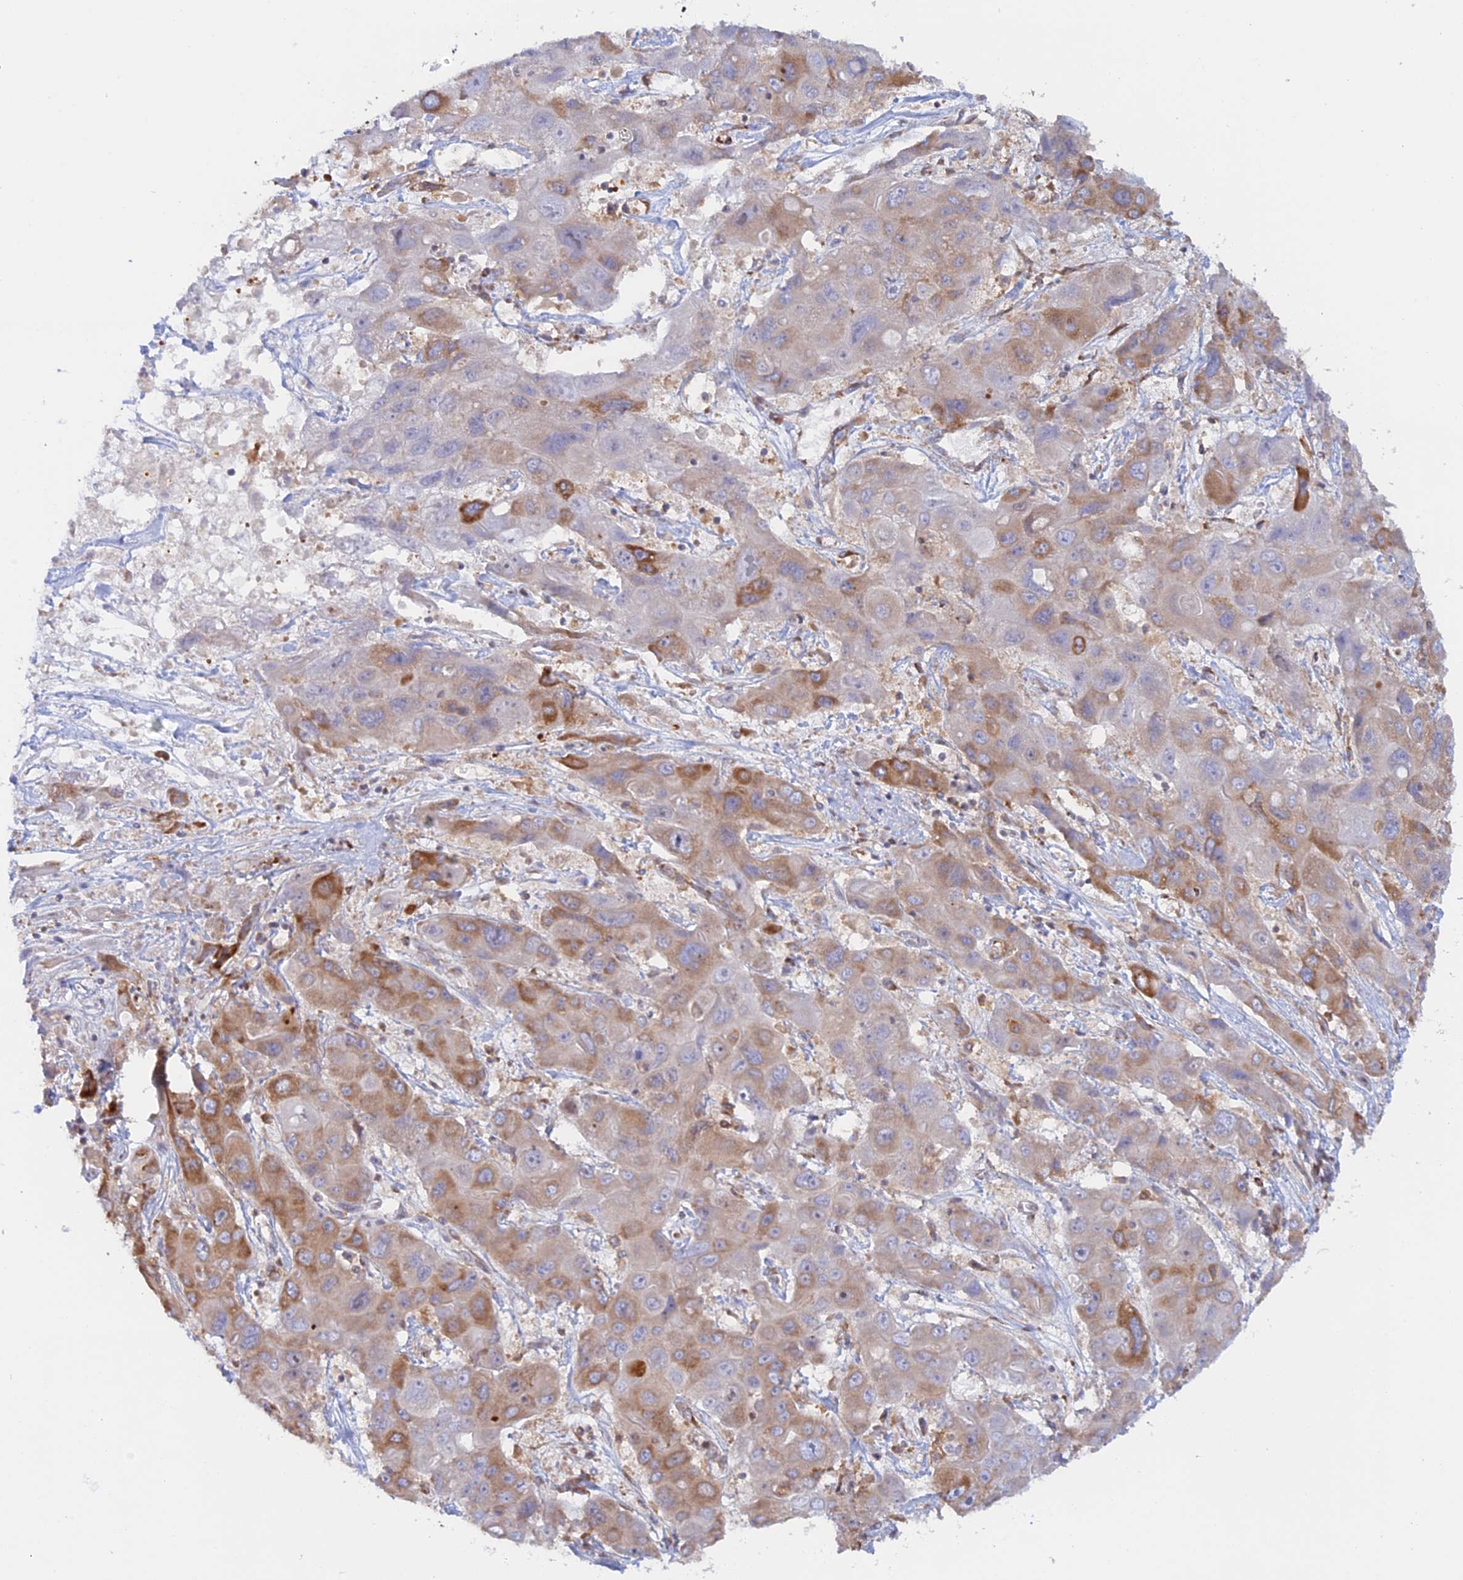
{"staining": {"intensity": "moderate", "quantity": "<25%", "location": "cytoplasmic/membranous"}, "tissue": "liver cancer", "cell_type": "Tumor cells", "image_type": "cancer", "snomed": [{"axis": "morphology", "description": "Cholangiocarcinoma"}, {"axis": "topography", "description": "Liver"}], "caption": "This micrograph shows IHC staining of liver cancer, with low moderate cytoplasmic/membranous staining in about <25% of tumor cells.", "gene": "GMIP", "patient": {"sex": "male", "age": 67}}